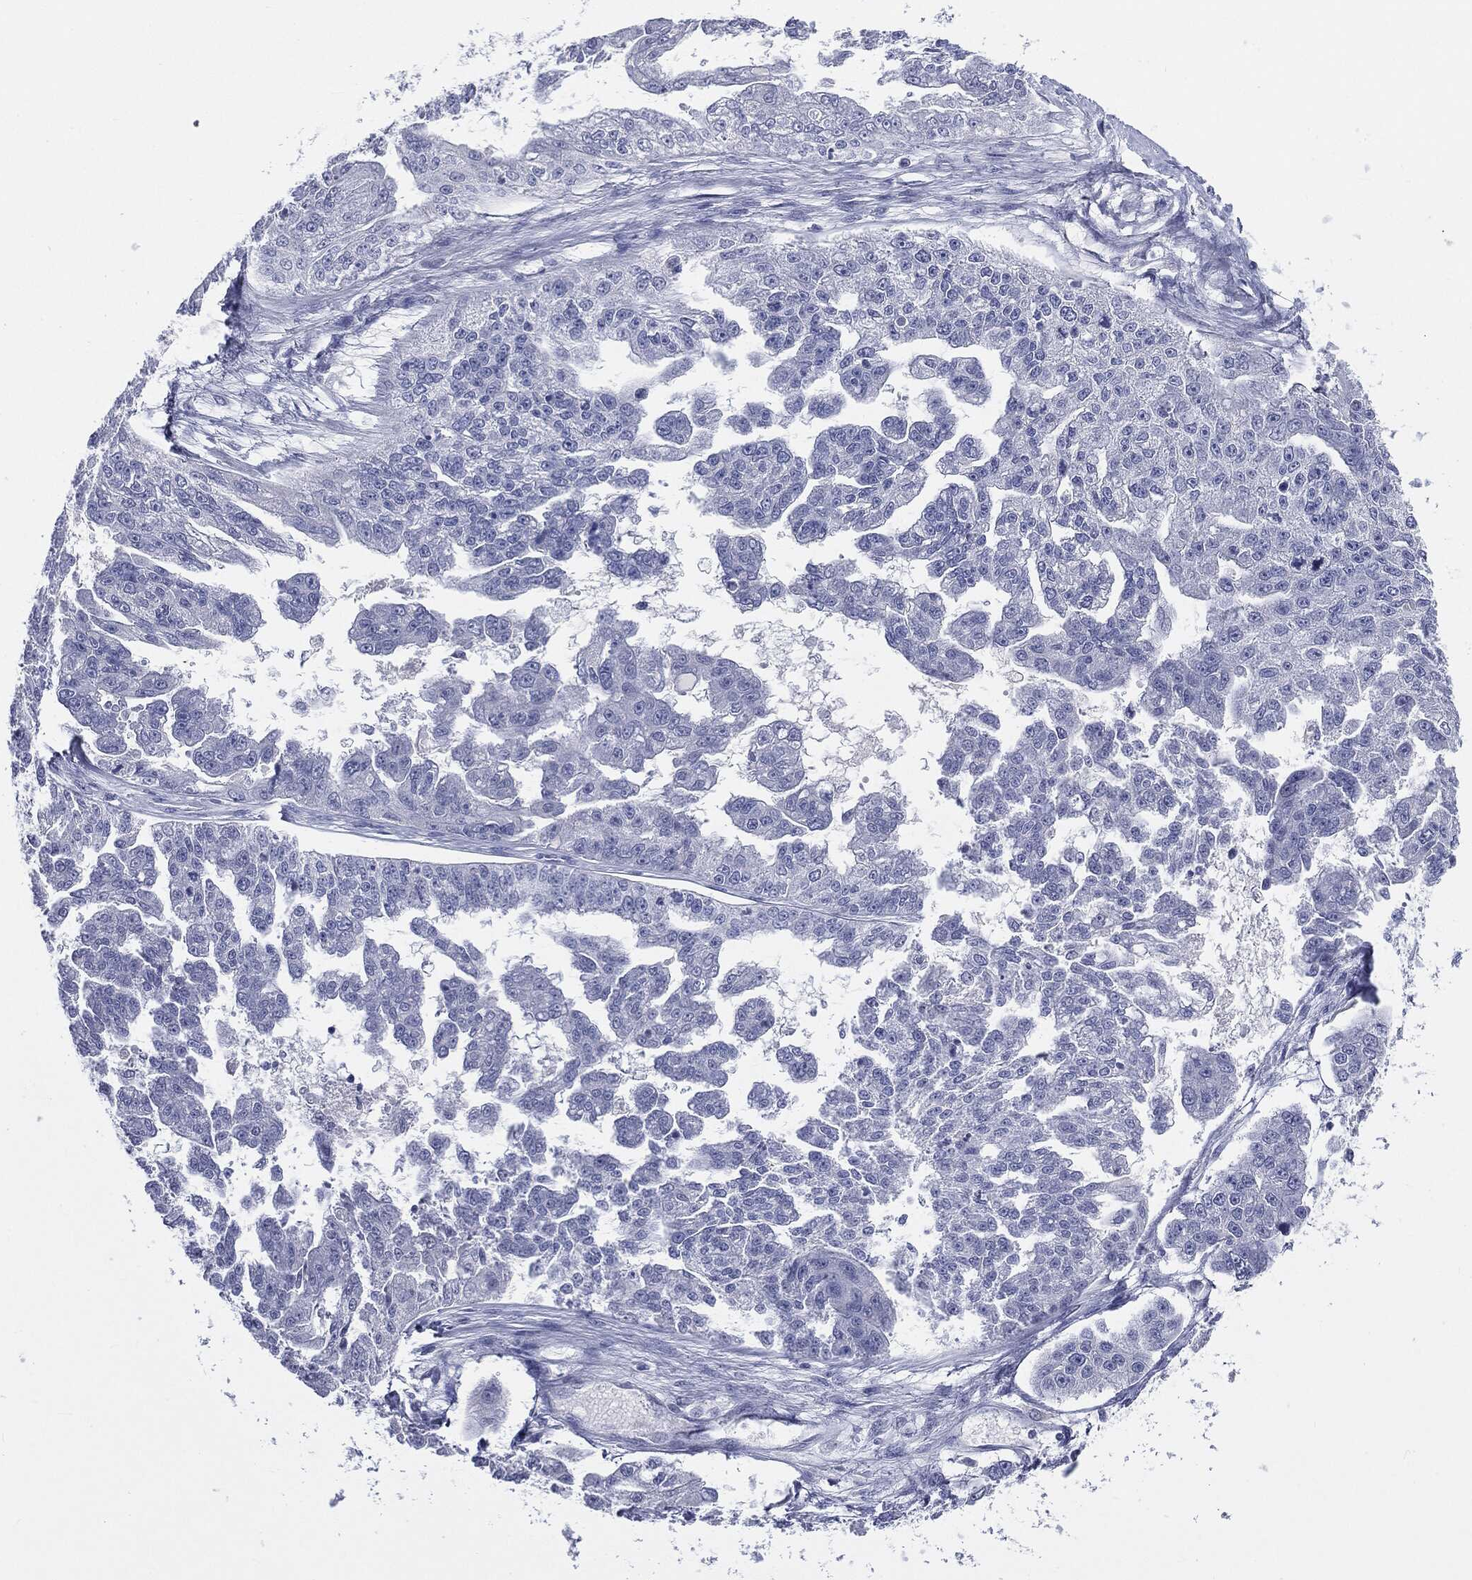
{"staining": {"intensity": "negative", "quantity": "none", "location": "none"}, "tissue": "ovarian cancer", "cell_type": "Tumor cells", "image_type": "cancer", "snomed": [{"axis": "morphology", "description": "Cystadenocarcinoma, serous, NOS"}, {"axis": "topography", "description": "Ovary"}], "caption": "Human ovarian cancer stained for a protein using immunohistochemistry displays no expression in tumor cells.", "gene": "CGB1", "patient": {"sex": "female", "age": 58}}